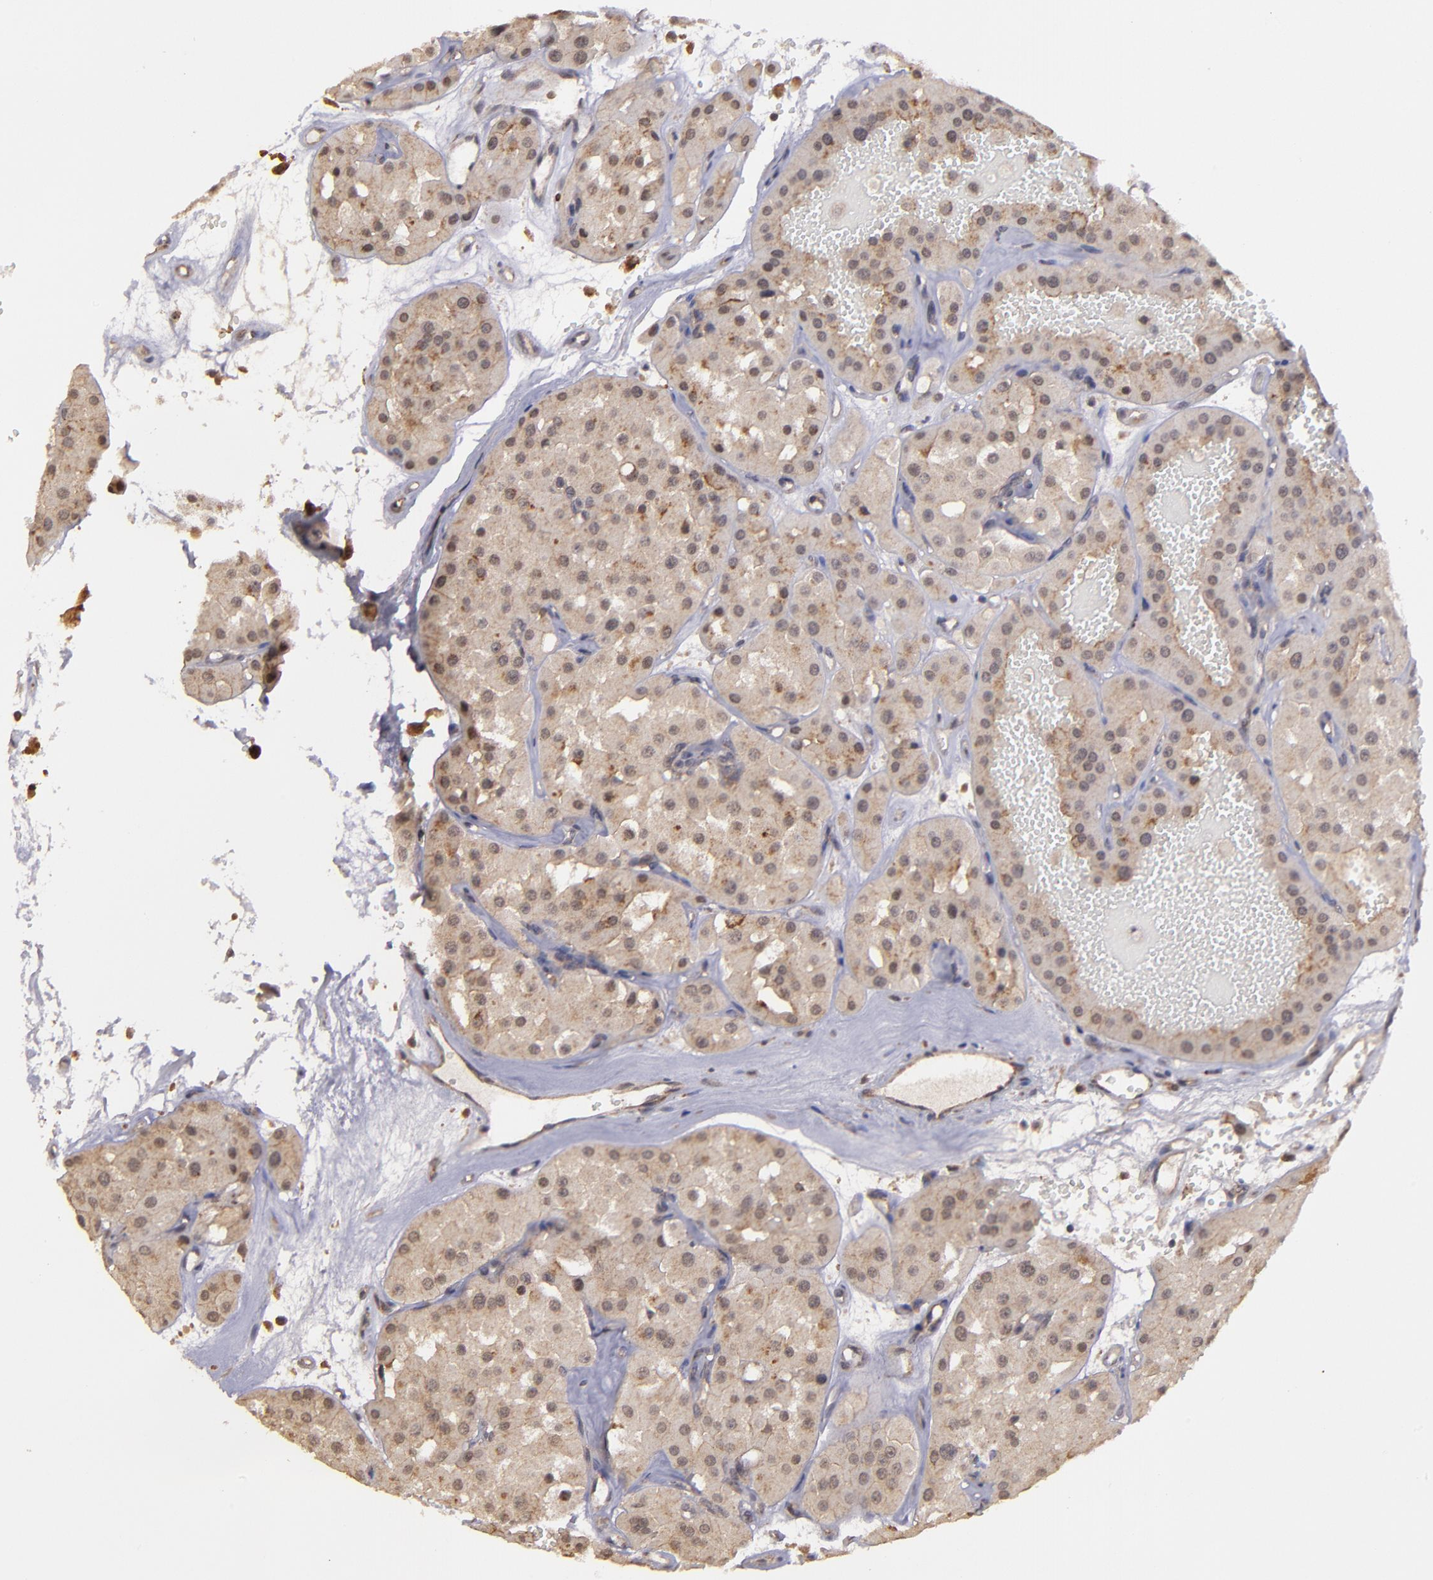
{"staining": {"intensity": "moderate", "quantity": ">75%", "location": "cytoplasmic/membranous,nuclear"}, "tissue": "renal cancer", "cell_type": "Tumor cells", "image_type": "cancer", "snomed": [{"axis": "morphology", "description": "Adenocarcinoma, uncertain malignant potential"}, {"axis": "topography", "description": "Kidney"}], "caption": "Protein staining exhibits moderate cytoplasmic/membranous and nuclear expression in approximately >75% of tumor cells in adenocarcinoma,  uncertain malignant potential (renal). Nuclei are stained in blue.", "gene": "SIPA1L1", "patient": {"sex": "male", "age": 63}}